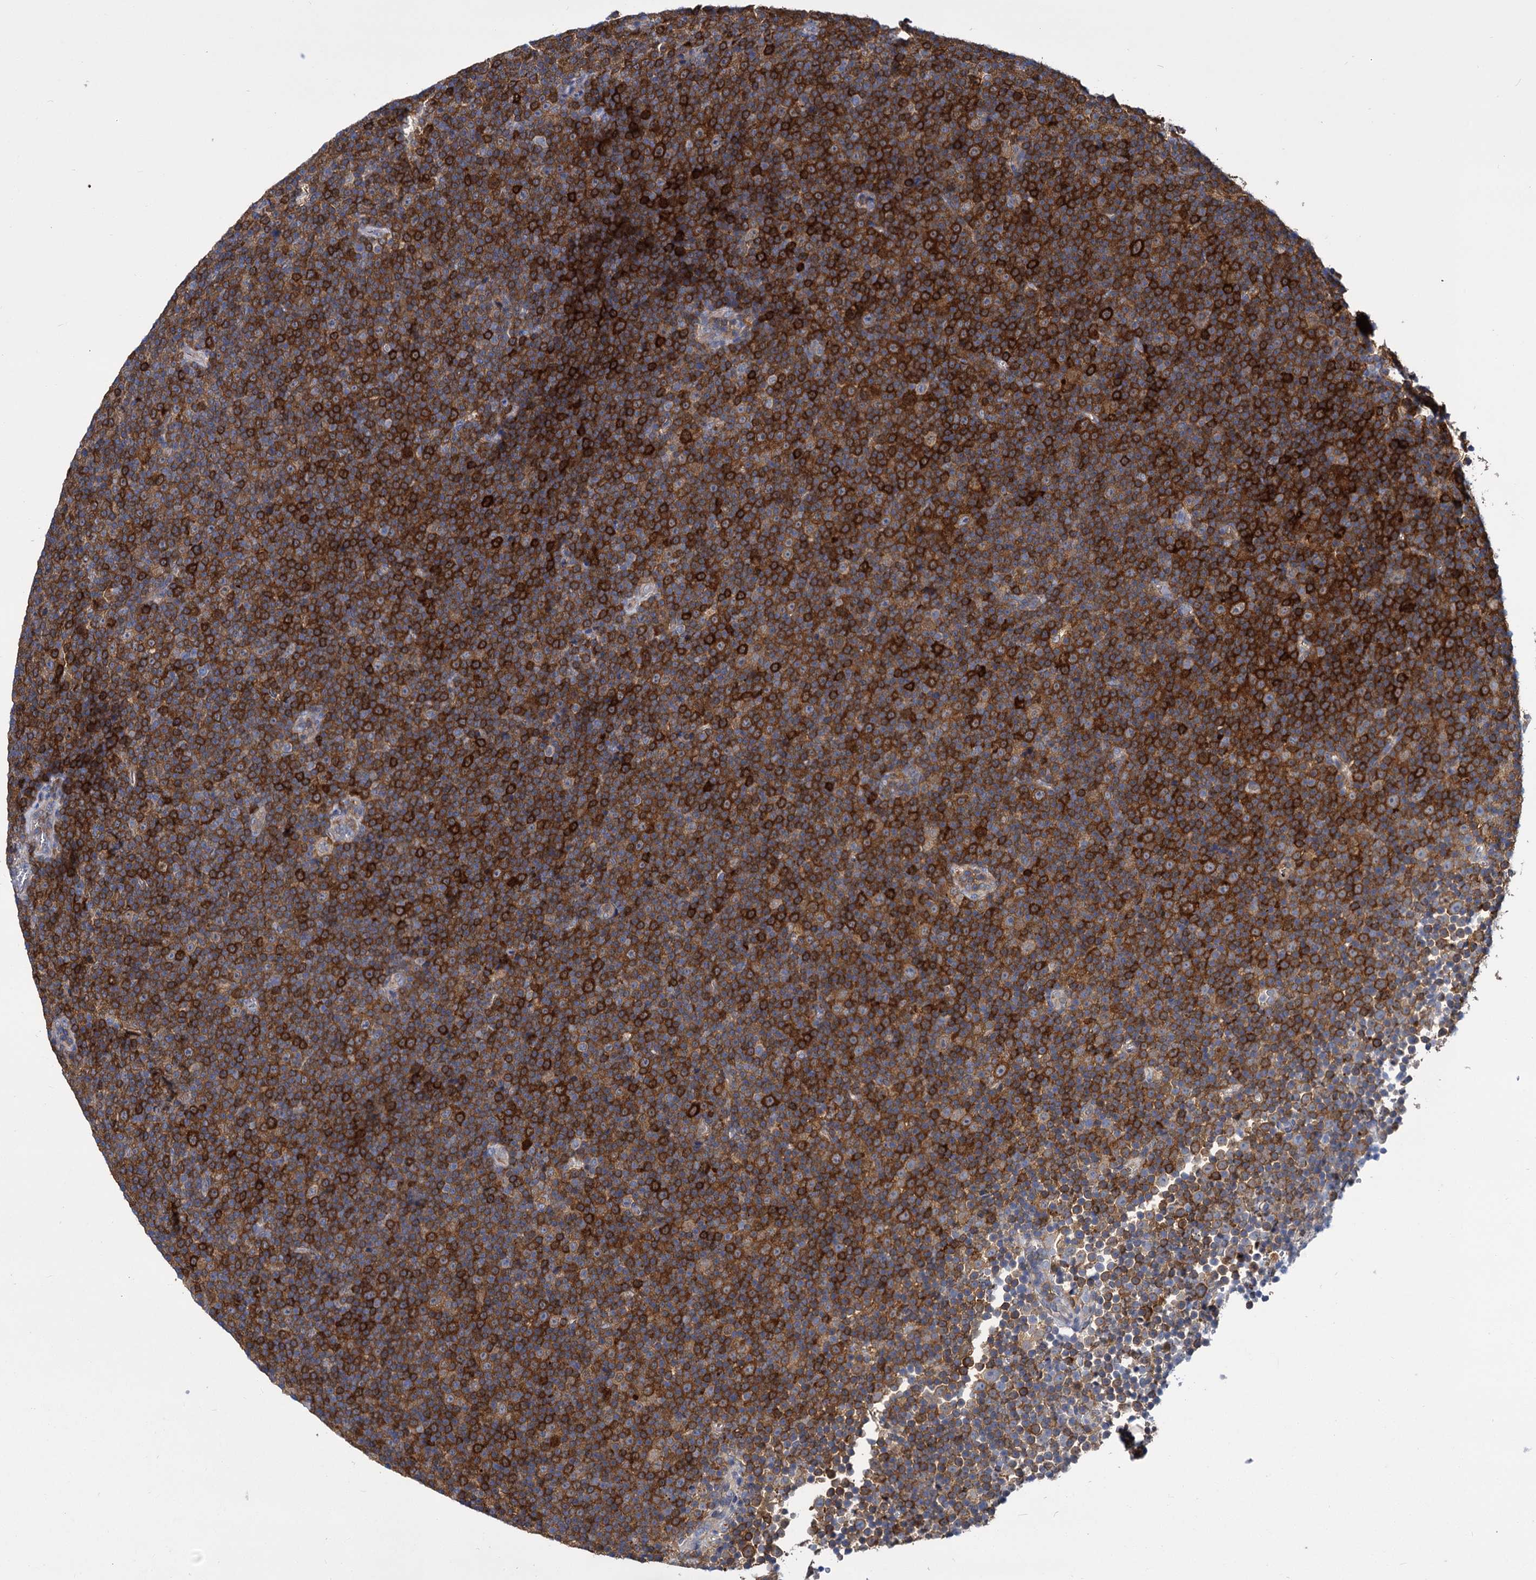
{"staining": {"intensity": "strong", "quantity": ">75%", "location": "cytoplasmic/membranous"}, "tissue": "lymphoma", "cell_type": "Tumor cells", "image_type": "cancer", "snomed": [{"axis": "morphology", "description": "Malignant lymphoma, non-Hodgkin's type, Low grade"}, {"axis": "topography", "description": "Lymph node"}], "caption": "A brown stain highlights strong cytoplasmic/membranous expression of a protein in human low-grade malignant lymphoma, non-Hodgkin's type tumor cells. (DAB IHC, brown staining for protein, blue staining for nuclei).", "gene": "GCLC", "patient": {"sex": "female", "age": 67}}